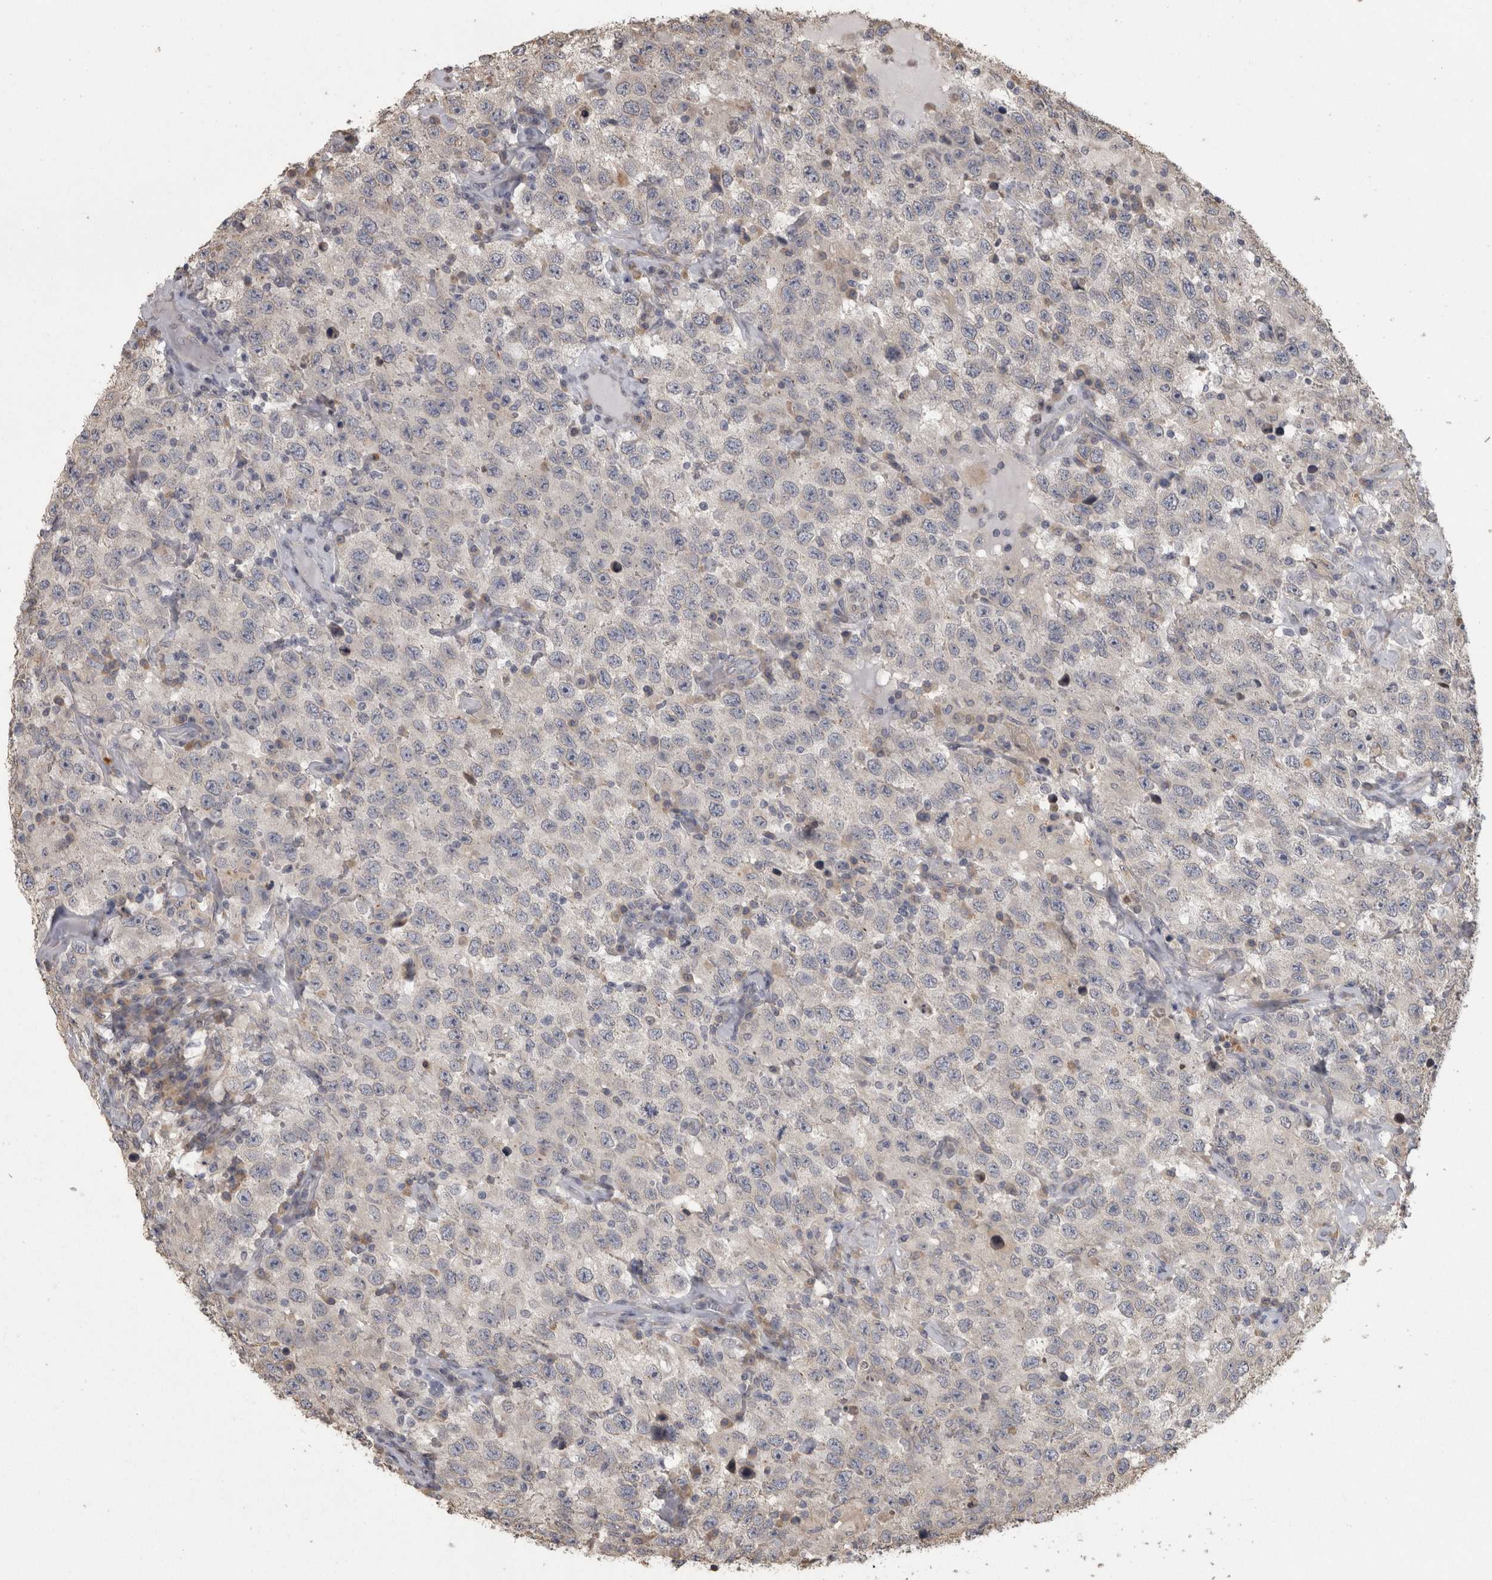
{"staining": {"intensity": "negative", "quantity": "none", "location": "none"}, "tissue": "testis cancer", "cell_type": "Tumor cells", "image_type": "cancer", "snomed": [{"axis": "morphology", "description": "Seminoma, NOS"}, {"axis": "topography", "description": "Testis"}], "caption": "Immunohistochemistry of human testis cancer (seminoma) displays no positivity in tumor cells. (Stains: DAB IHC with hematoxylin counter stain, Microscopy: brightfield microscopy at high magnification).", "gene": "RAB29", "patient": {"sex": "male", "age": 41}}